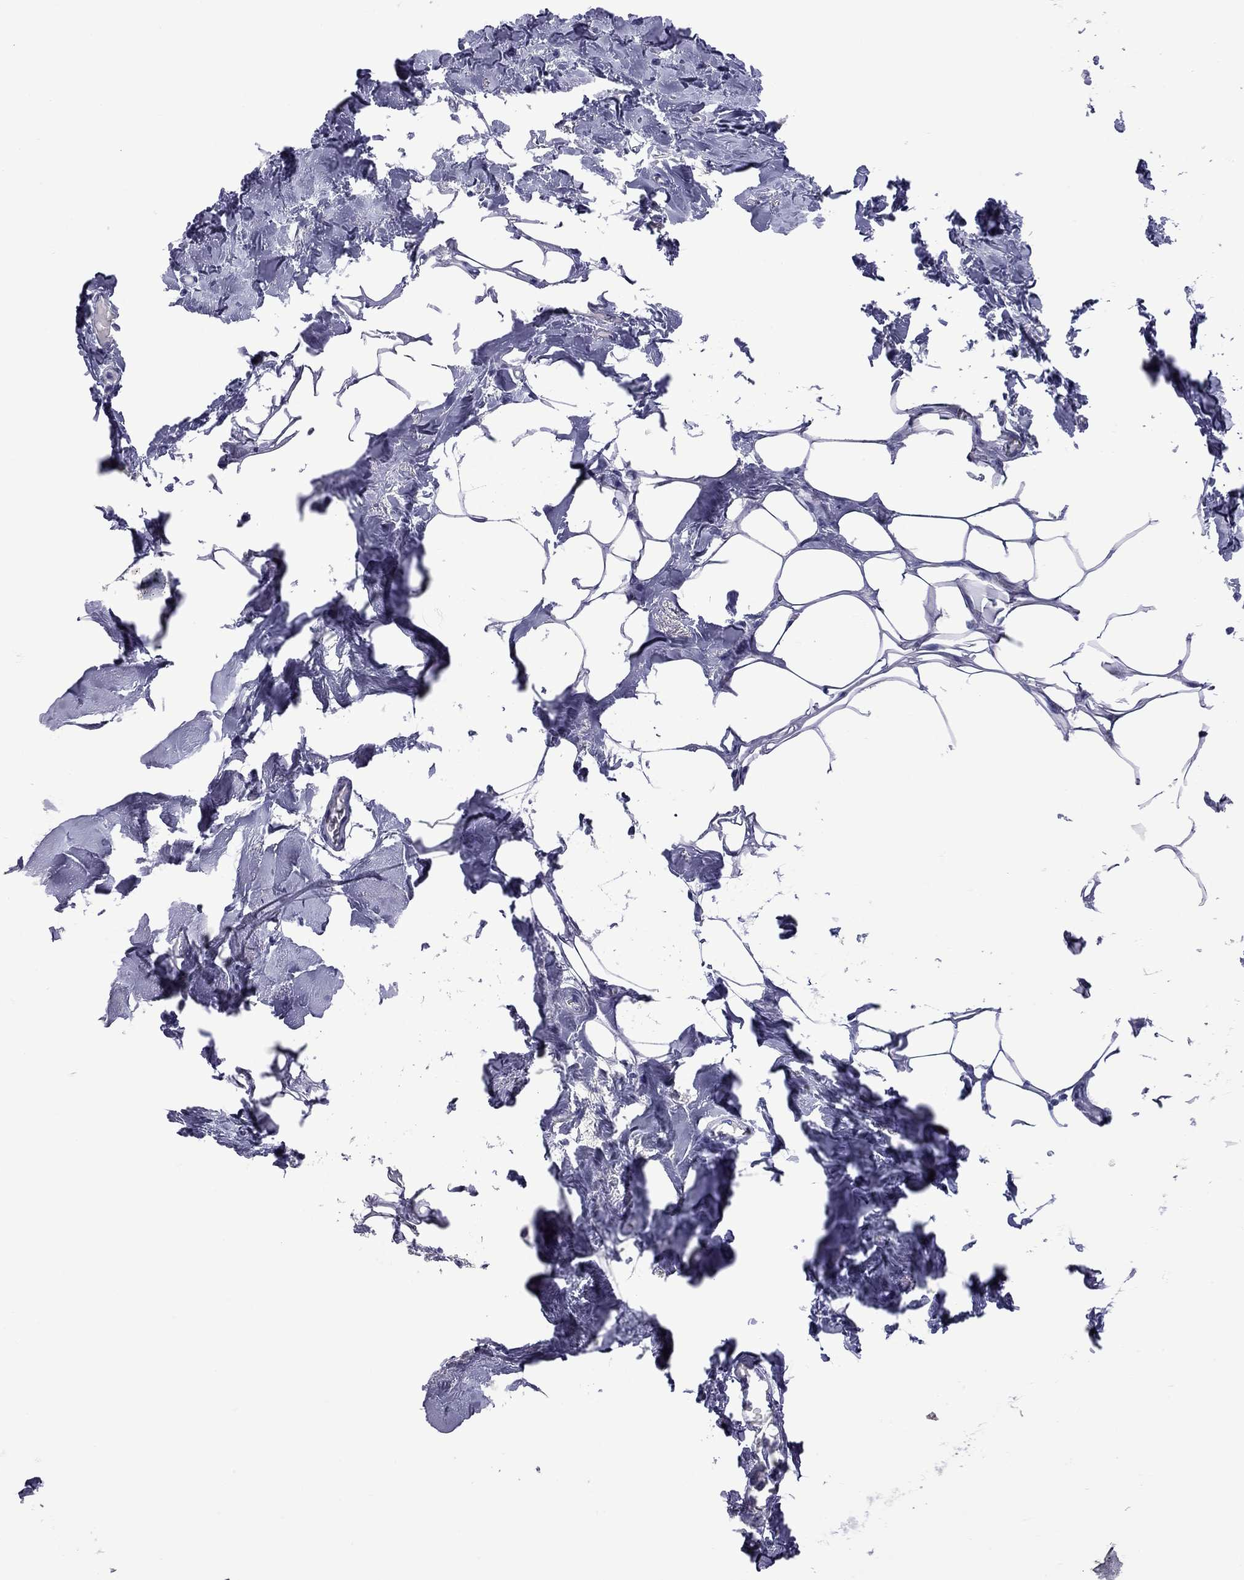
{"staining": {"intensity": "negative", "quantity": "none", "location": "none"}, "tissue": "breast cancer", "cell_type": "Tumor cells", "image_type": "cancer", "snomed": [{"axis": "morphology", "description": "Duct carcinoma"}, {"axis": "topography", "description": "Breast"}], "caption": "Immunohistochemistry (IHC) histopathology image of intraductal carcinoma (breast) stained for a protein (brown), which shows no staining in tumor cells. Nuclei are stained in blue.", "gene": "EPPIN", "patient": {"sex": "female", "age": 83}}